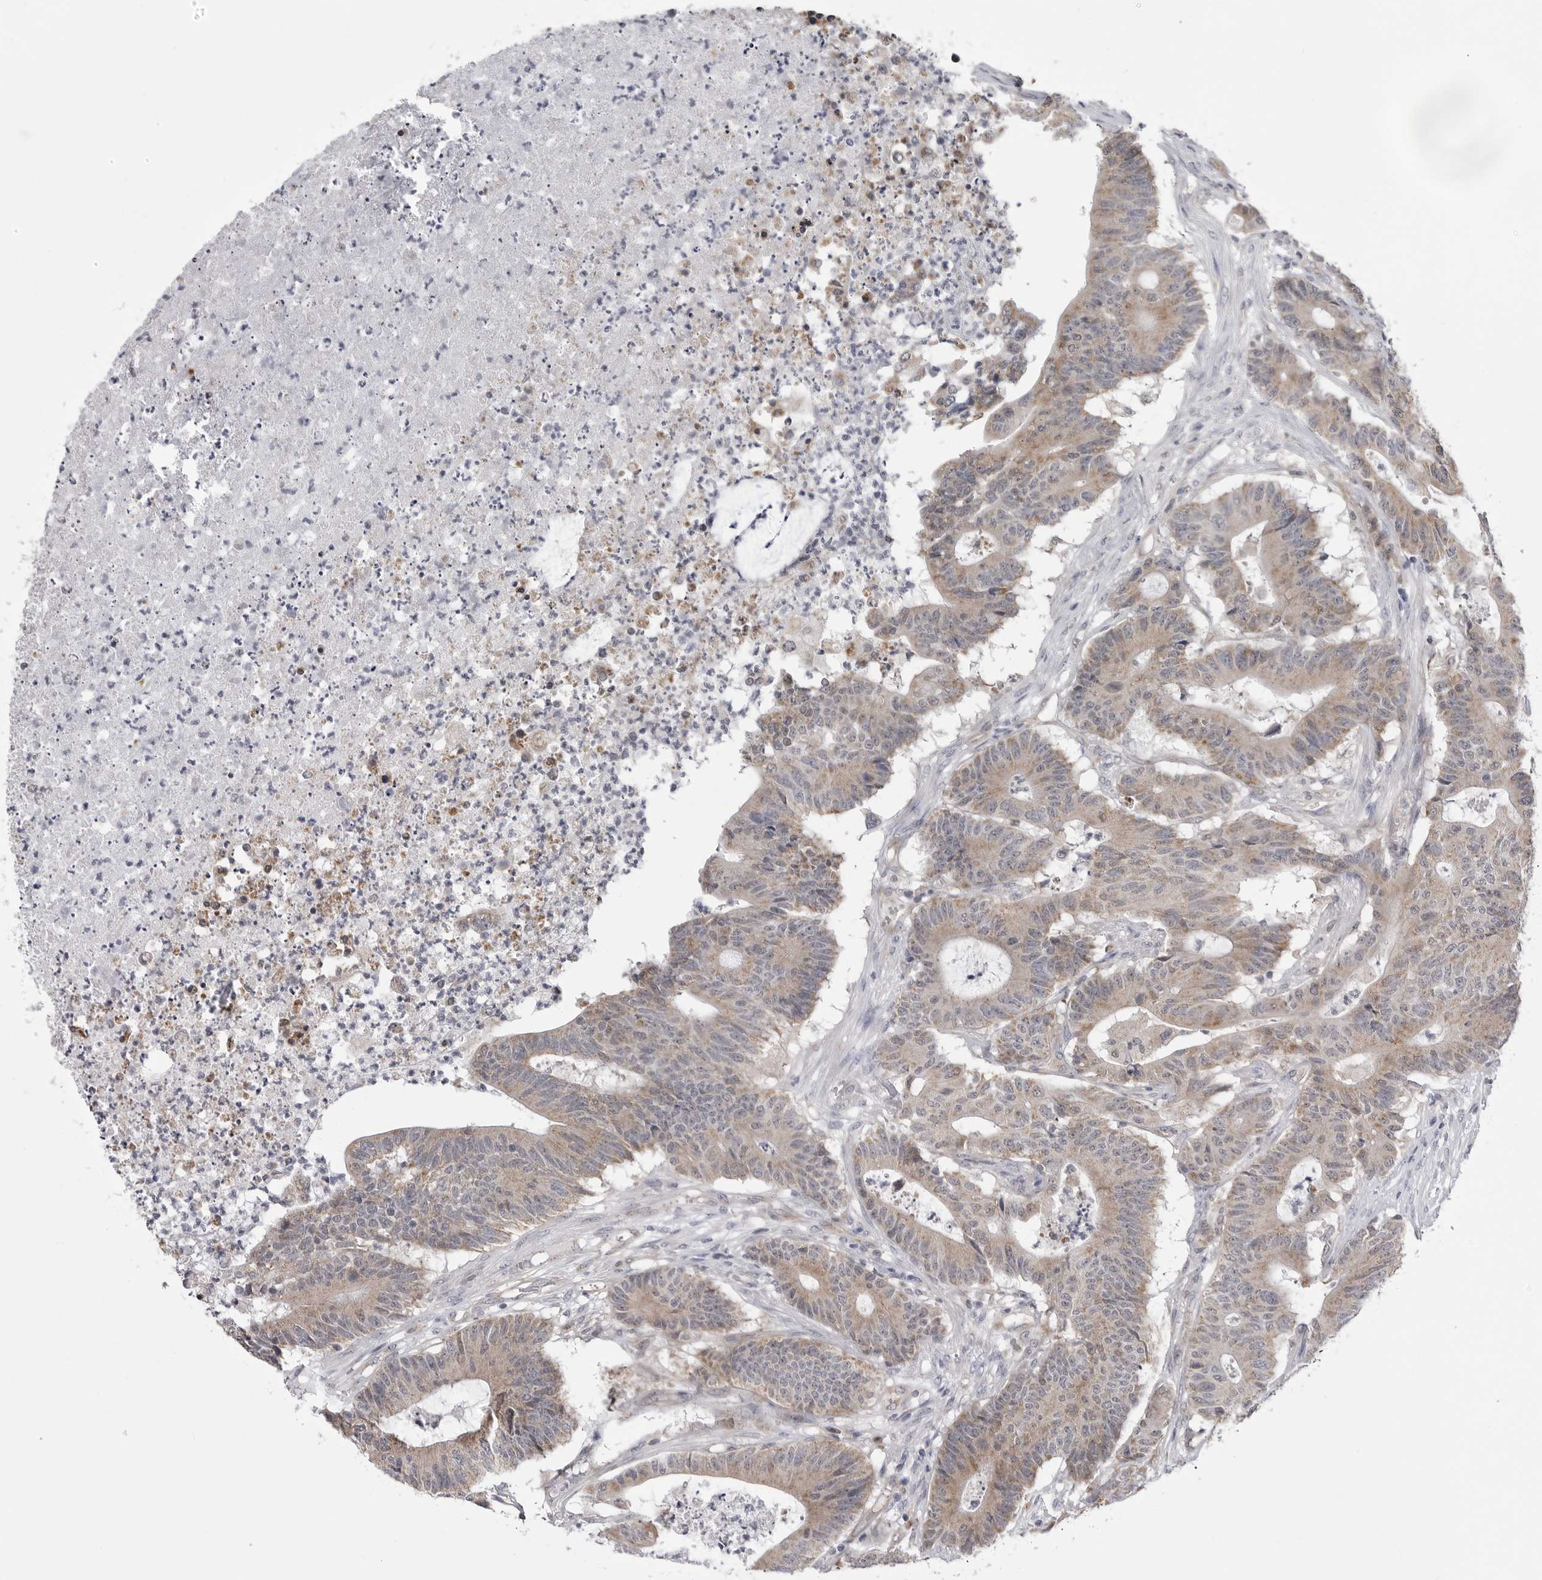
{"staining": {"intensity": "weak", "quantity": ">75%", "location": "cytoplasmic/membranous"}, "tissue": "colorectal cancer", "cell_type": "Tumor cells", "image_type": "cancer", "snomed": [{"axis": "morphology", "description": "Adenocarcinoma, NOS"}, {"axis": "topography", "description": "Colon"}], "caption": "A histopathology image showing weak cytoplasmic/membranous staining in about >75% of tumor cells in colorectal adenocarcinoma, as visualized by brown immunohistochemical staining.", "gene": "FH", "patient": {"sex": "female", "age": 84}}